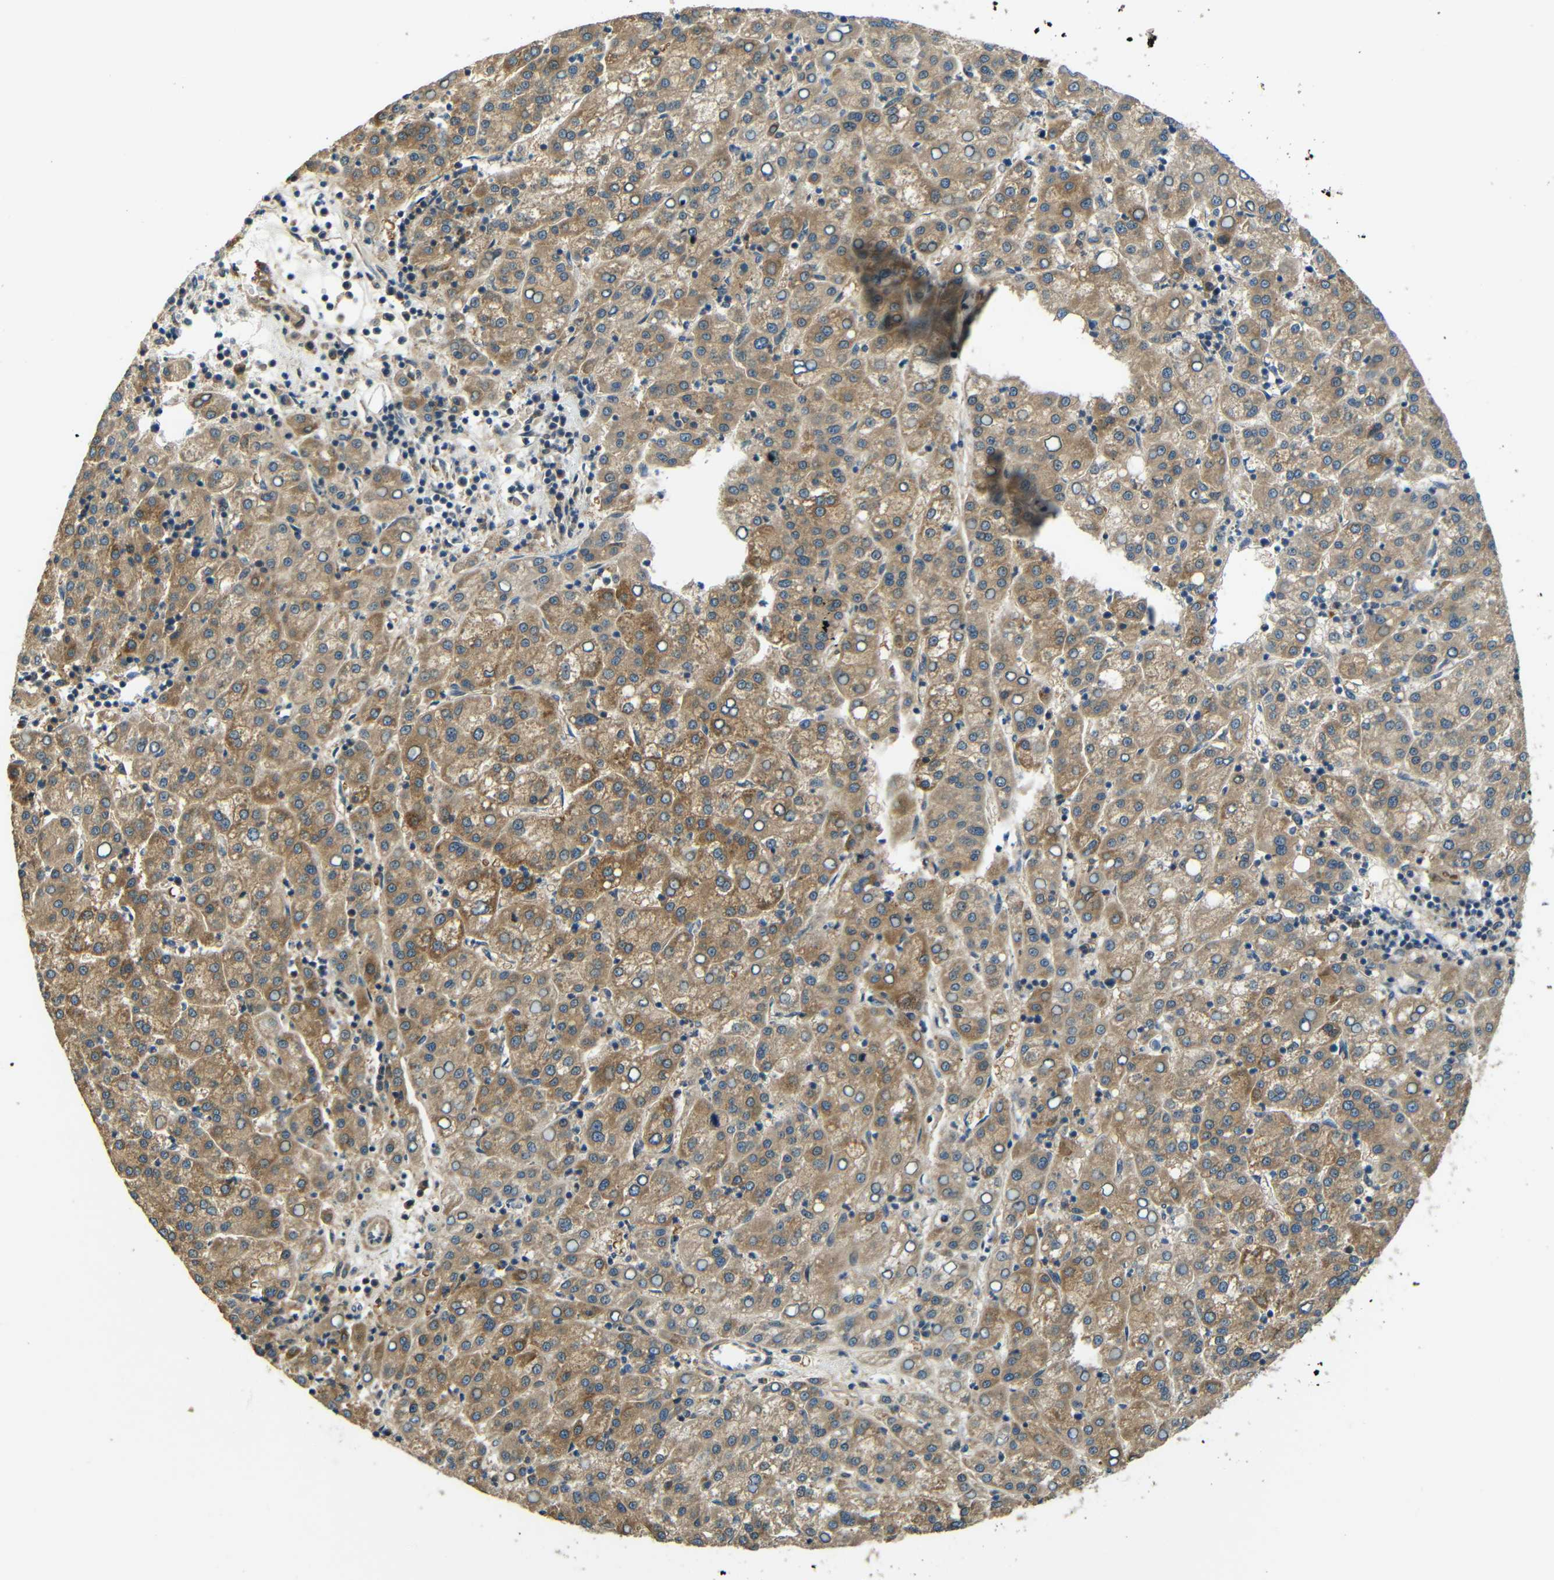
{"staining": {"intensity": "moderate", "quantity": ">75%", "location": "cytoplasmic/membranous"}, "tissue": "liver cancer", "cell_type": "Tumor cells", "image_type": "cancer", "snomed": [{"axis": "morphology", "description": "Carcinoma, Hepatocellular, NOS"}, {"axis": "topography", "description": "Liver"}], "caption": "The micrograph shows staining of liver hepatocellular carcinoma, revealing moderate cytoplasmic/membranous protein positivity (brown color) within tumor cells.", "gene": "FNDC3A", "patient": {"sex": "female", "age": 58}}